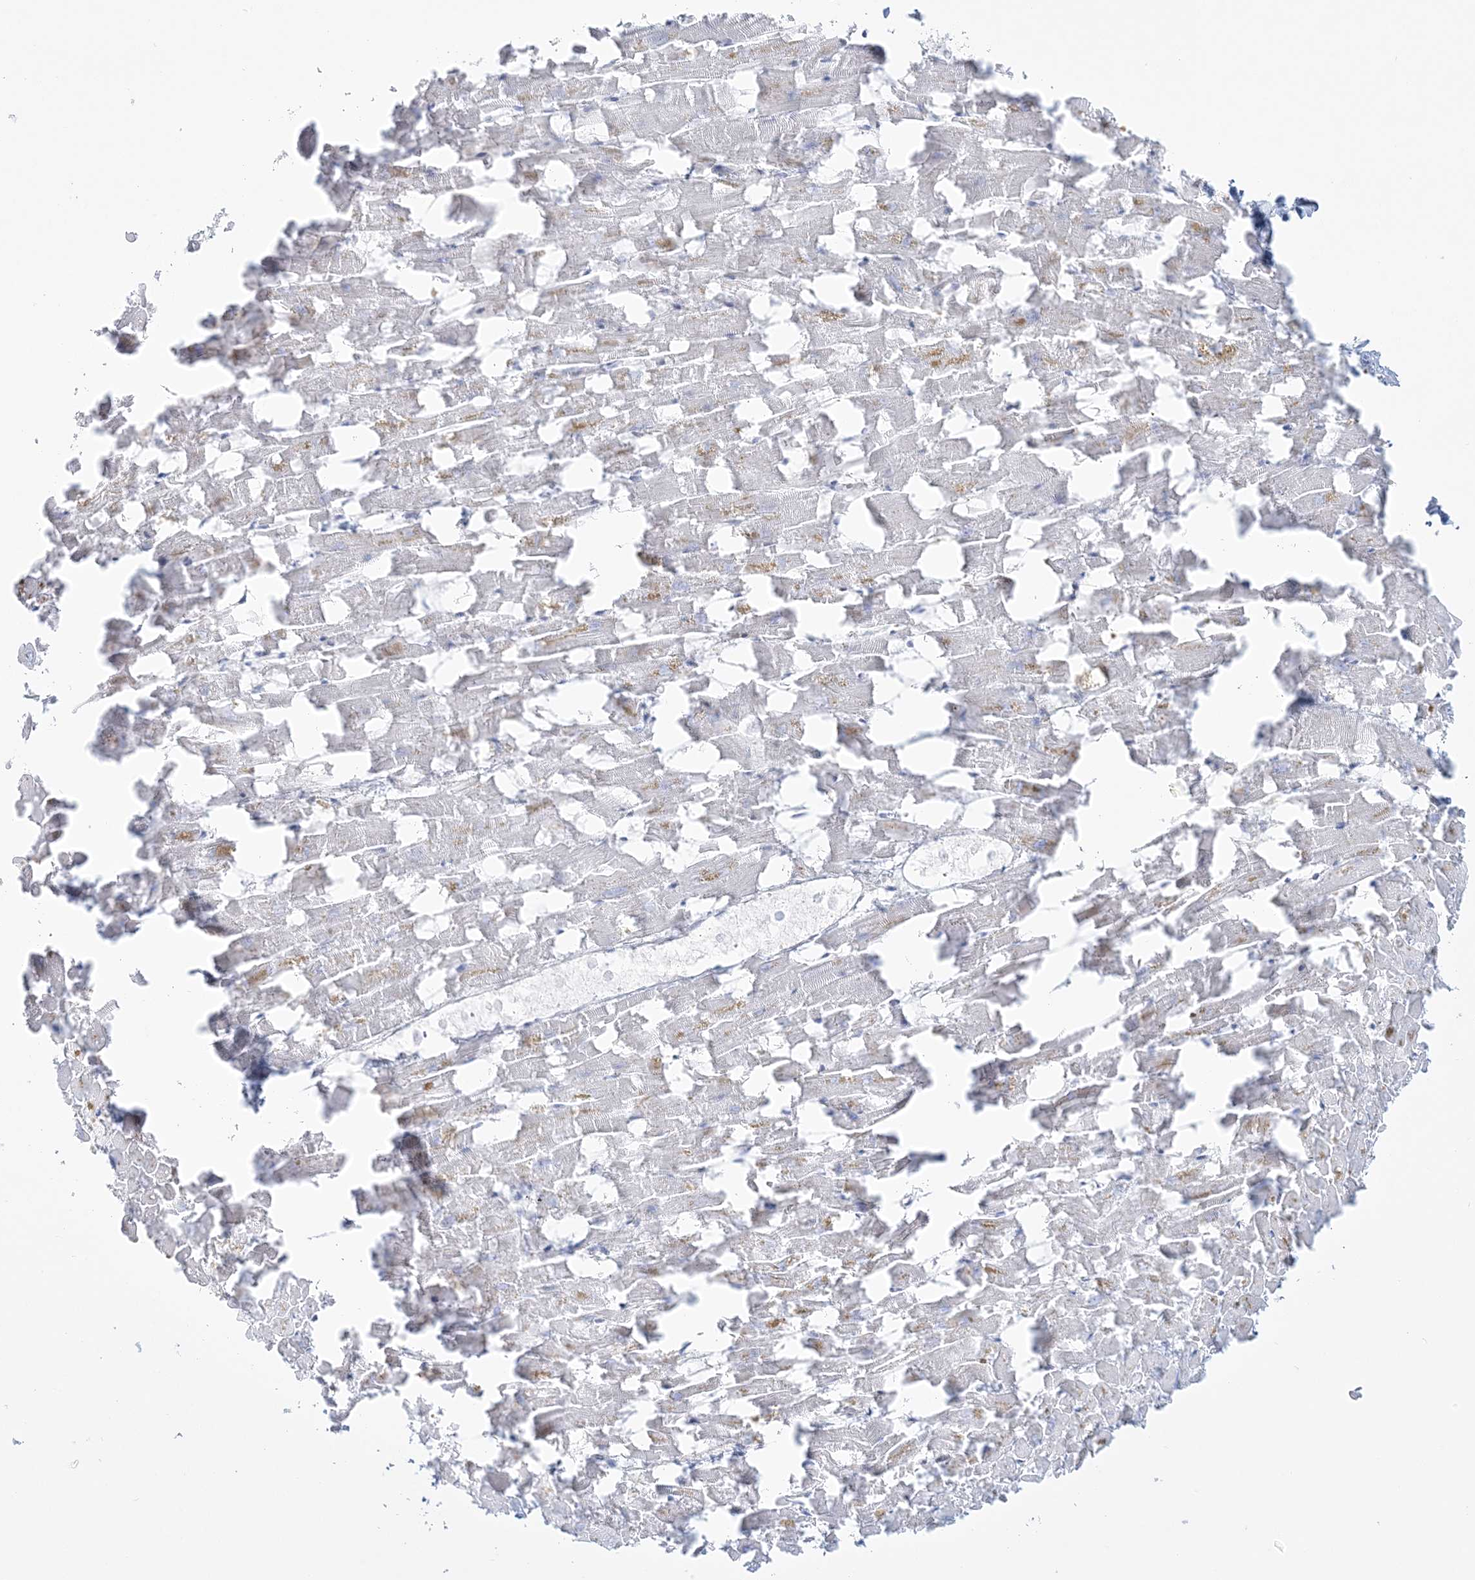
{"staining": {"intensity": "weak", "quantity": "<25%", "location": "cytoplasmic/membranous"}, "tissue": "heart muscle", "cell_type": "Cardiomyocytes", "image_type": "normal", "snomed": [{"axis": "morphology", "description": "Normal tissue, NOS"}, {"axis": "topography", "description": "Heart"}], "caption": "High magnification brightfield microscopy of unremarkable heart muscle stained with DAB (brown) and counterstained with hematoxylin (blue): cardiomyocytes show no significant staining. The staining was performed using DAB to visualize the protein expression in brown, while the nuclei were stained in blue with hematoxylin (Magnification: 20x).", "gene": "ADGB", "patient": {"sex": "female", "age": 64}}